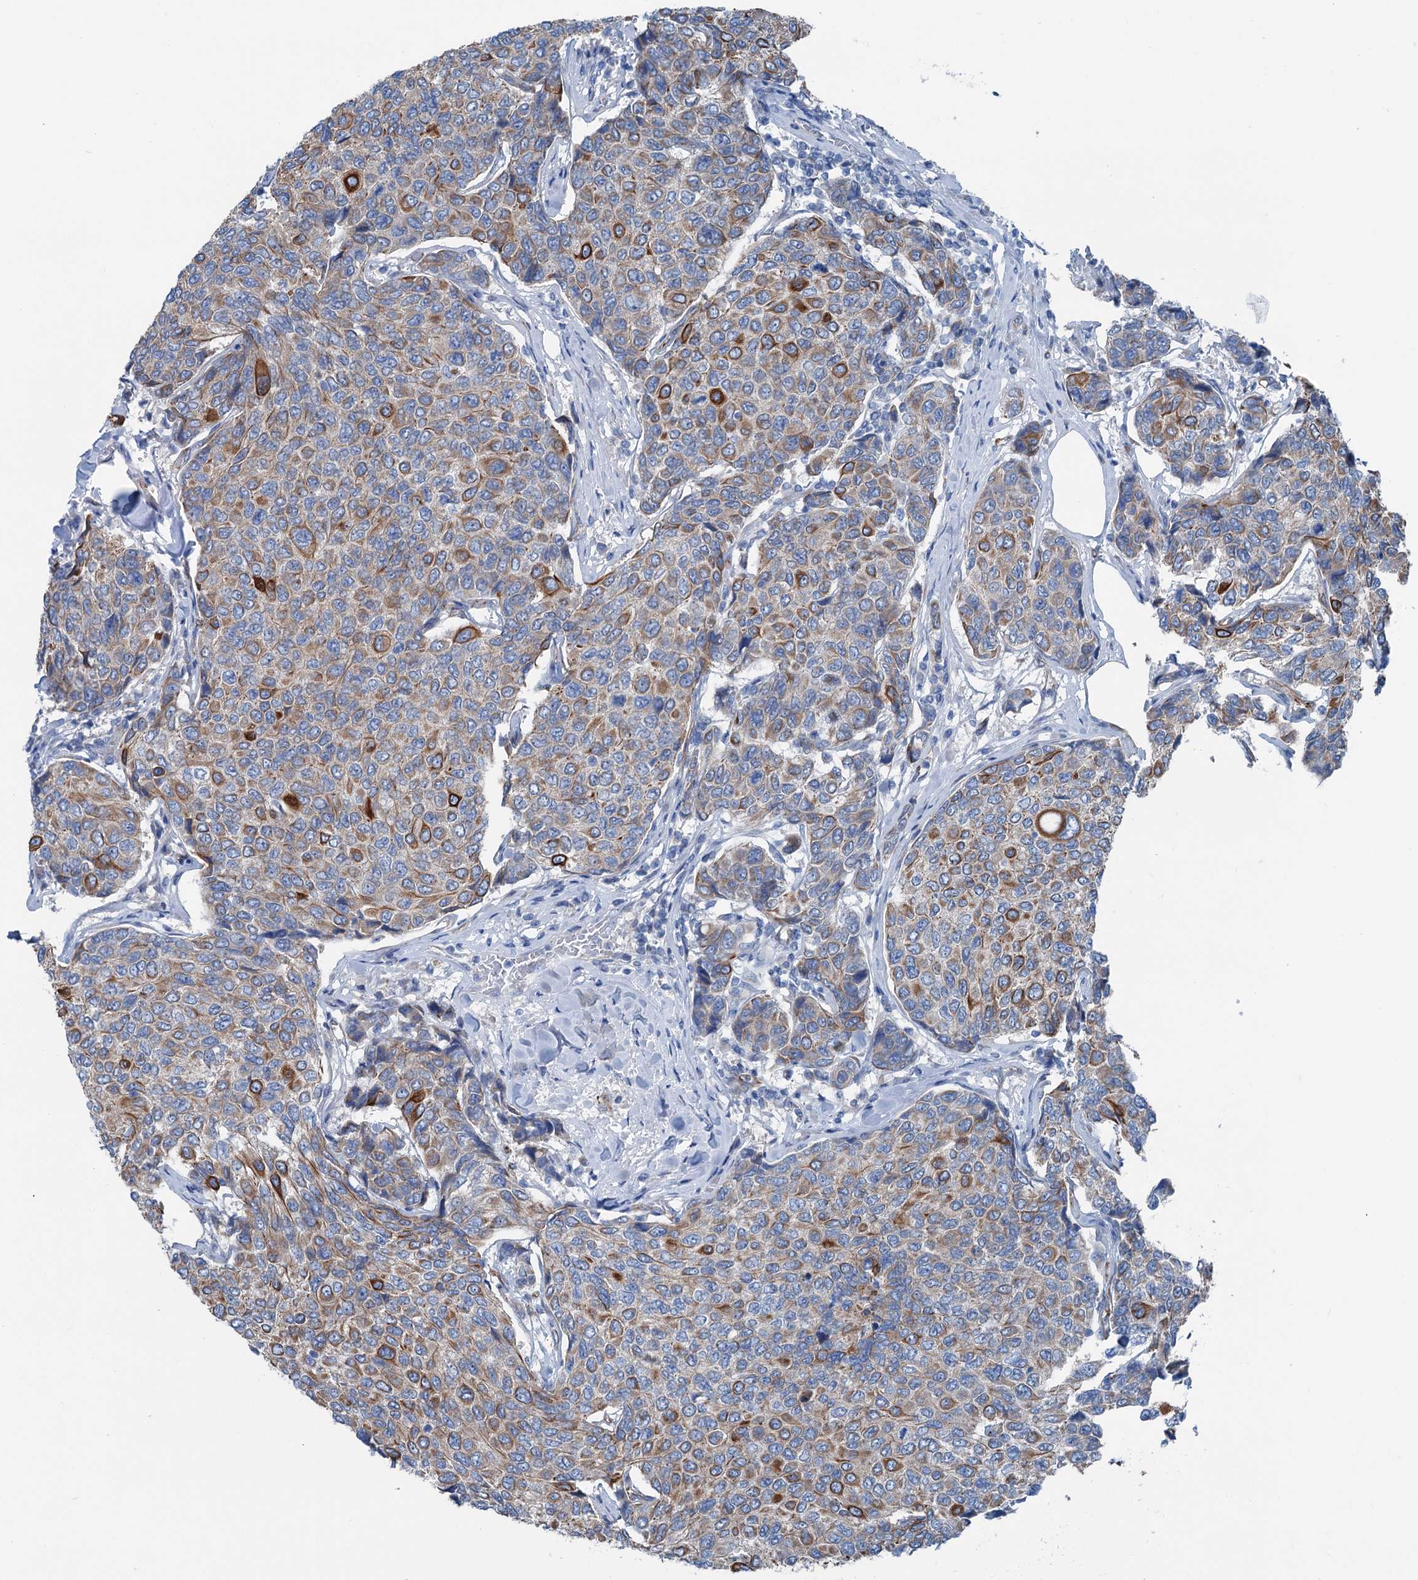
{"staining": {"intensity": "moderate", "quantity": "25%-75%", "location": "cytoplasmic/membranous"}, "tissue": "breast cancer", "cell_type": "Tumor cells", "image_type": "cancer", "snomed": [{"axis": "morphology", "description": "Duct carcinoma"}, {"axis": "topography", "description": "Breast"}], "caption": "IHC (DAB (3,3'-diaminobenzidine)) staining of intraductal carcinoma (breast) demonstrates moderate cytoplasmic/membranous protein positivity in about 25%-75% of tumor cells.", "gene": "CALCOCO1", "patient": {"sex": "female", "age": 55}}